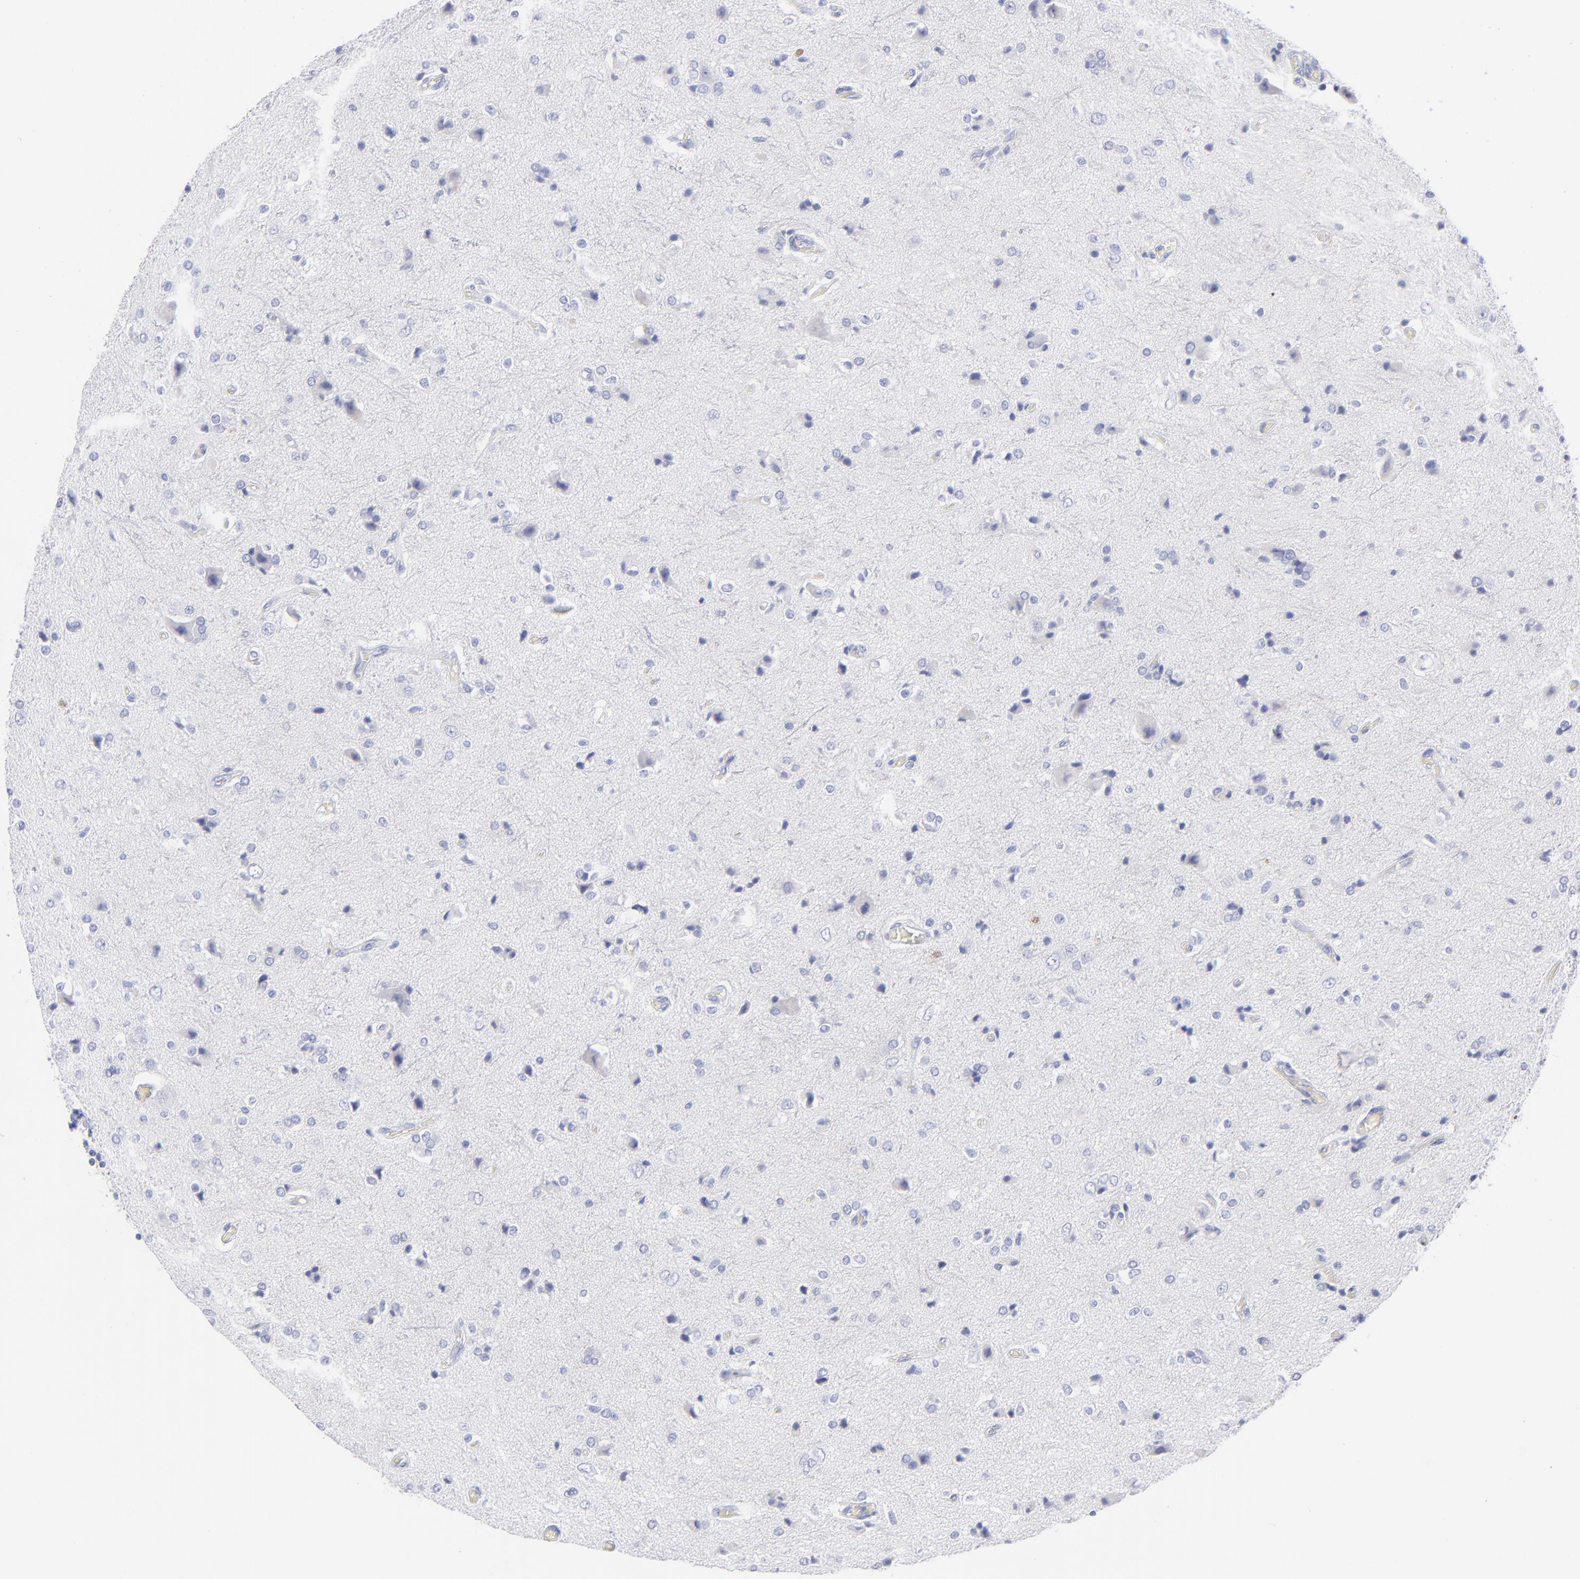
{"staining": {"intensity": "negative", "quantity": "none", "location": "none"}, "tissue": "glioma", "cell_type": "Tumor cells", "image_type": "cancer", "snomed": [{"axis": "morphology", "description": "Glioma, malignant, High grade"}, {"axis": "topography", "description": "Brain"}], "caption": "Immunohistochemistry (IHC) photomicrograph of neoplastic tissue: glioma stained with DAB (3,3'-diaminobenzidine) reveals no significant protein staining in tumor cells.", "gene": "CCNB1", "patient": {"sex": "male", "age": 47}}